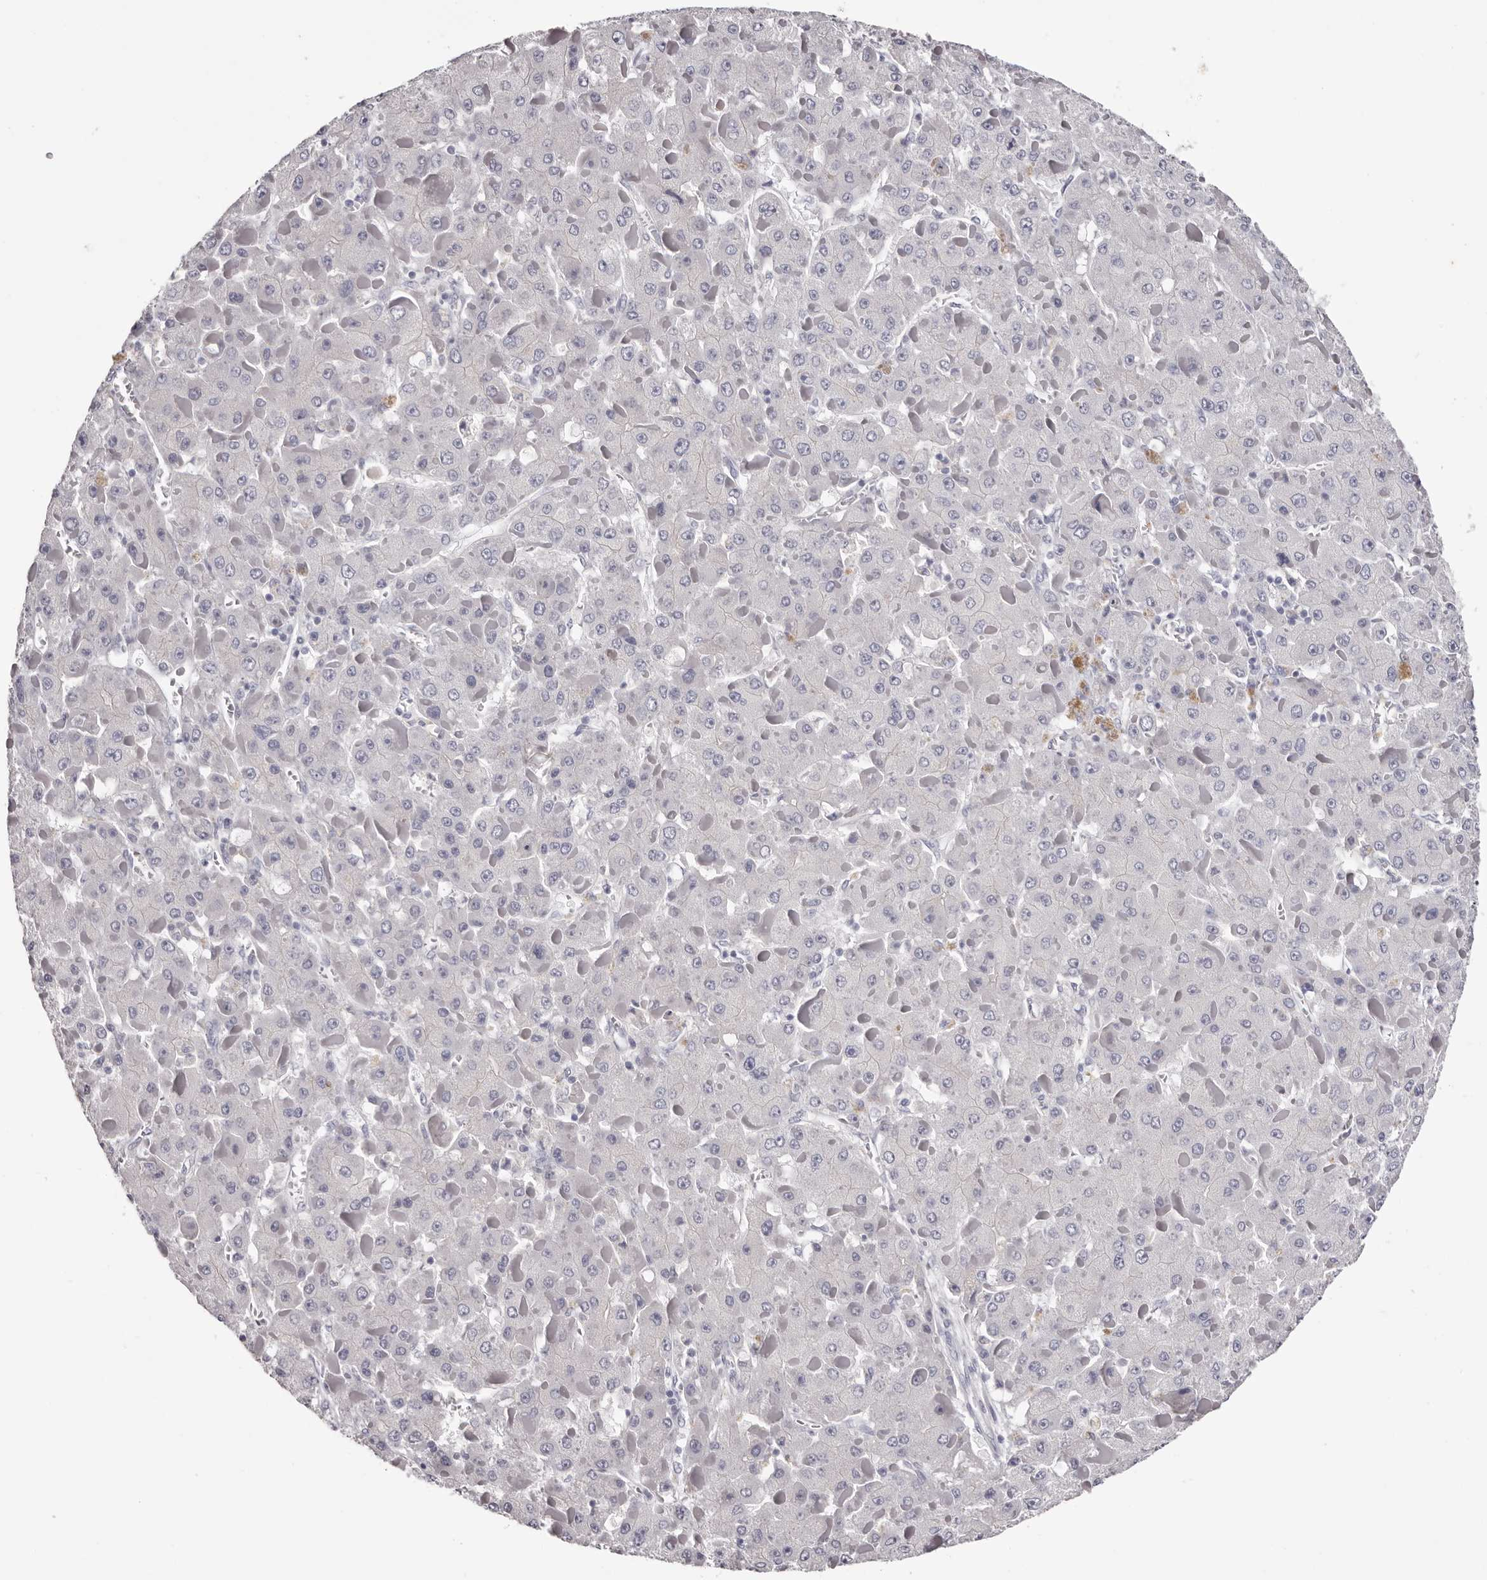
{"staining": {"intensity": "negative", "quantity": "none", "location": "none"}, "tissue": "liver cancer", "cell_type": "Tumor cells", "image_type": "cancer", "snomed": [{"axis": "morphology", "description": "Carcinoma, Hepatocellular, NOS"}, {"axis": "topography", "description": "Liver"}], "caption": "An image of human liver hepatocellular carcinoma is negative for staining in tumor cells.", "gene": "CA6", "patient": {"sex": "female", "age": 73}}